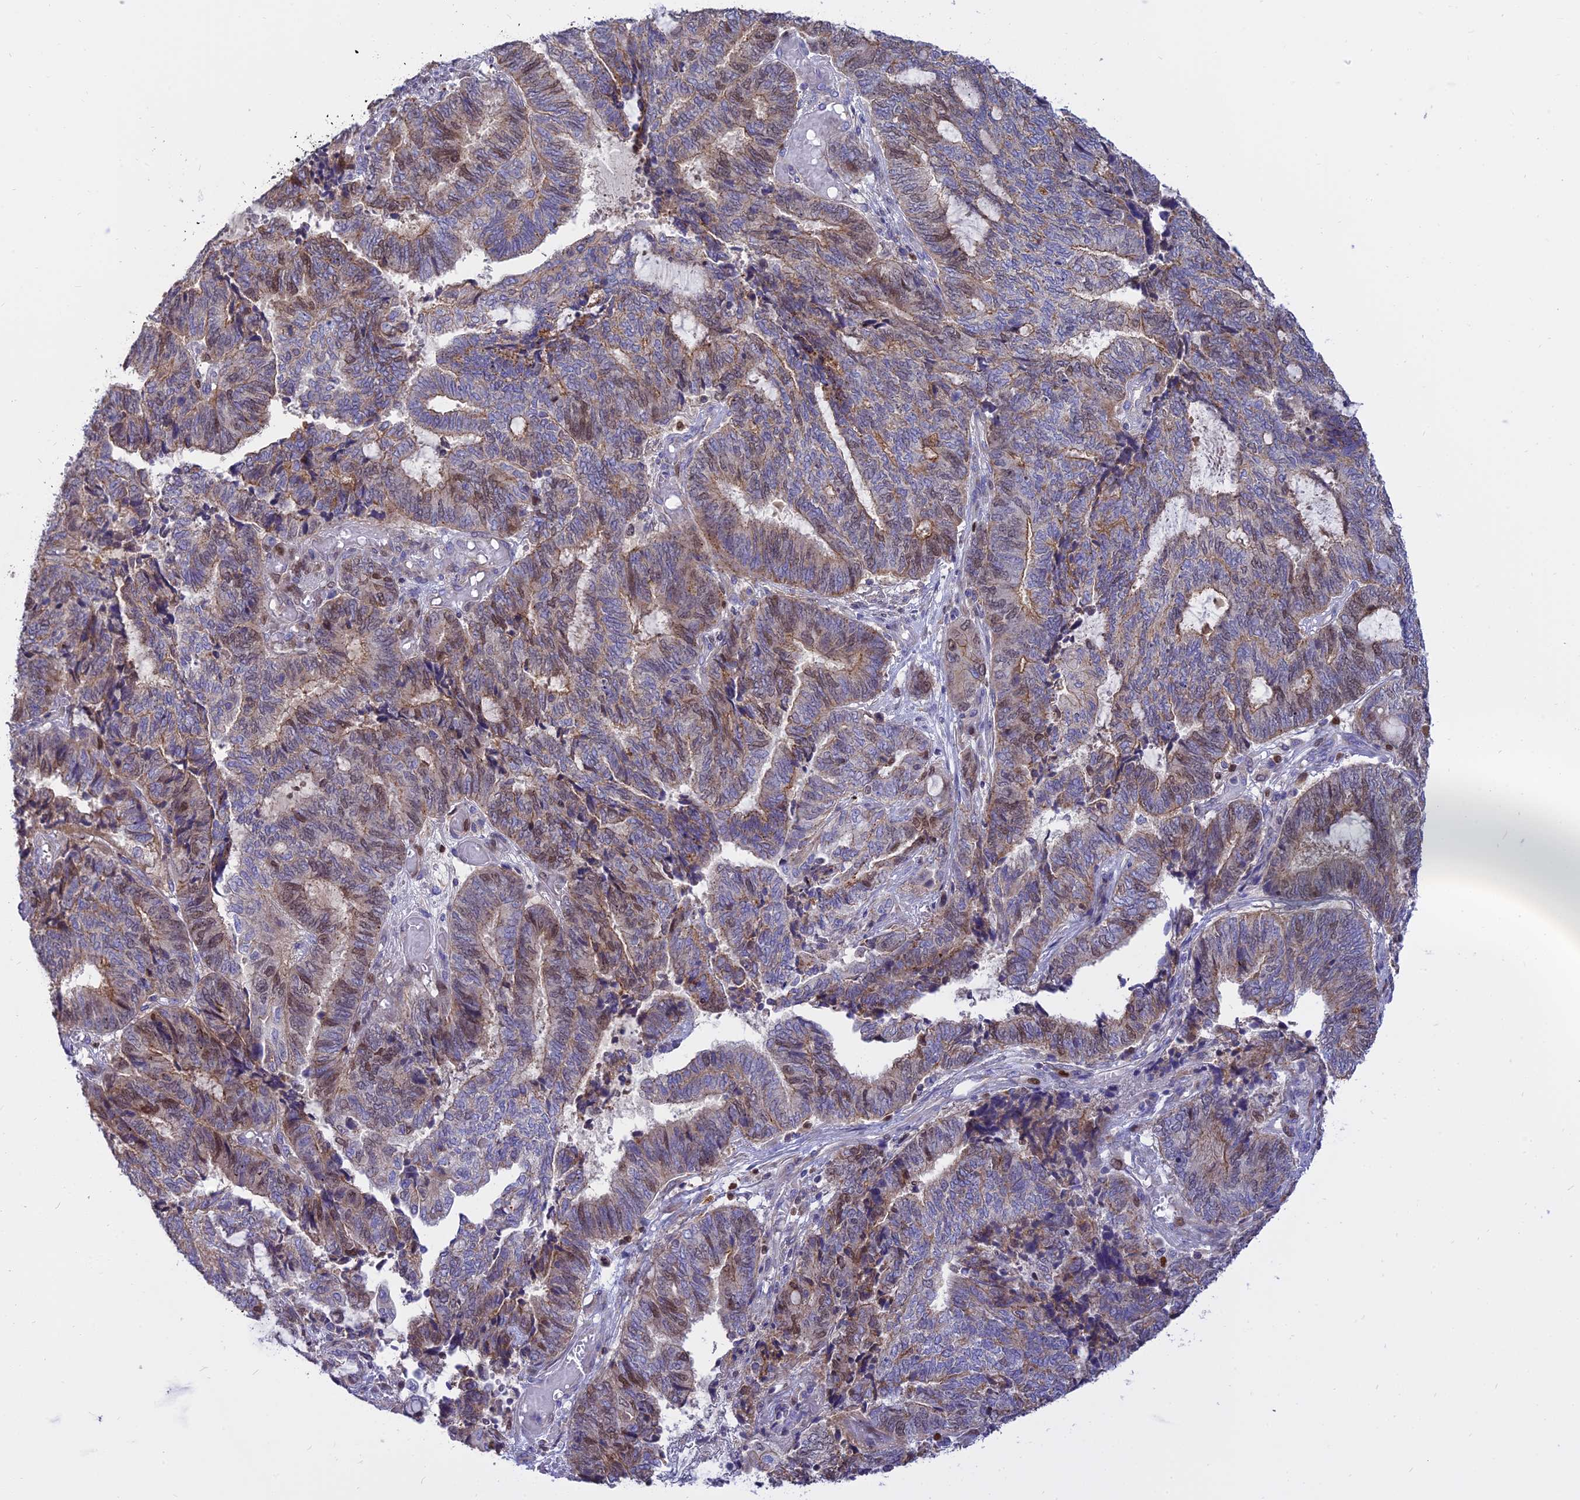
{"staining": {"intensity": "weak", "quantity": "25%-75%", "location": "cytoplasmic/membranous,nuclear"}, "tissue": "endometrial cancer", "cell_type": "Tumor cells", "image_type": "cancer", "snomed": [{"axis": "morphology", "description": "Adenocarcinoma, NOS"}, {"axis": "topography", "description": "Uterus"}, {"axis": "topography", "description": "Endometrium"}], "caption": "Endometrial adenocarcinoma tissue shows weak cytoplasmic/membranous and nuclear staining in approximately 25%-75% of tumor cells", "gene": "CENPV", "patient": {"sex": "female", "age": 70}}